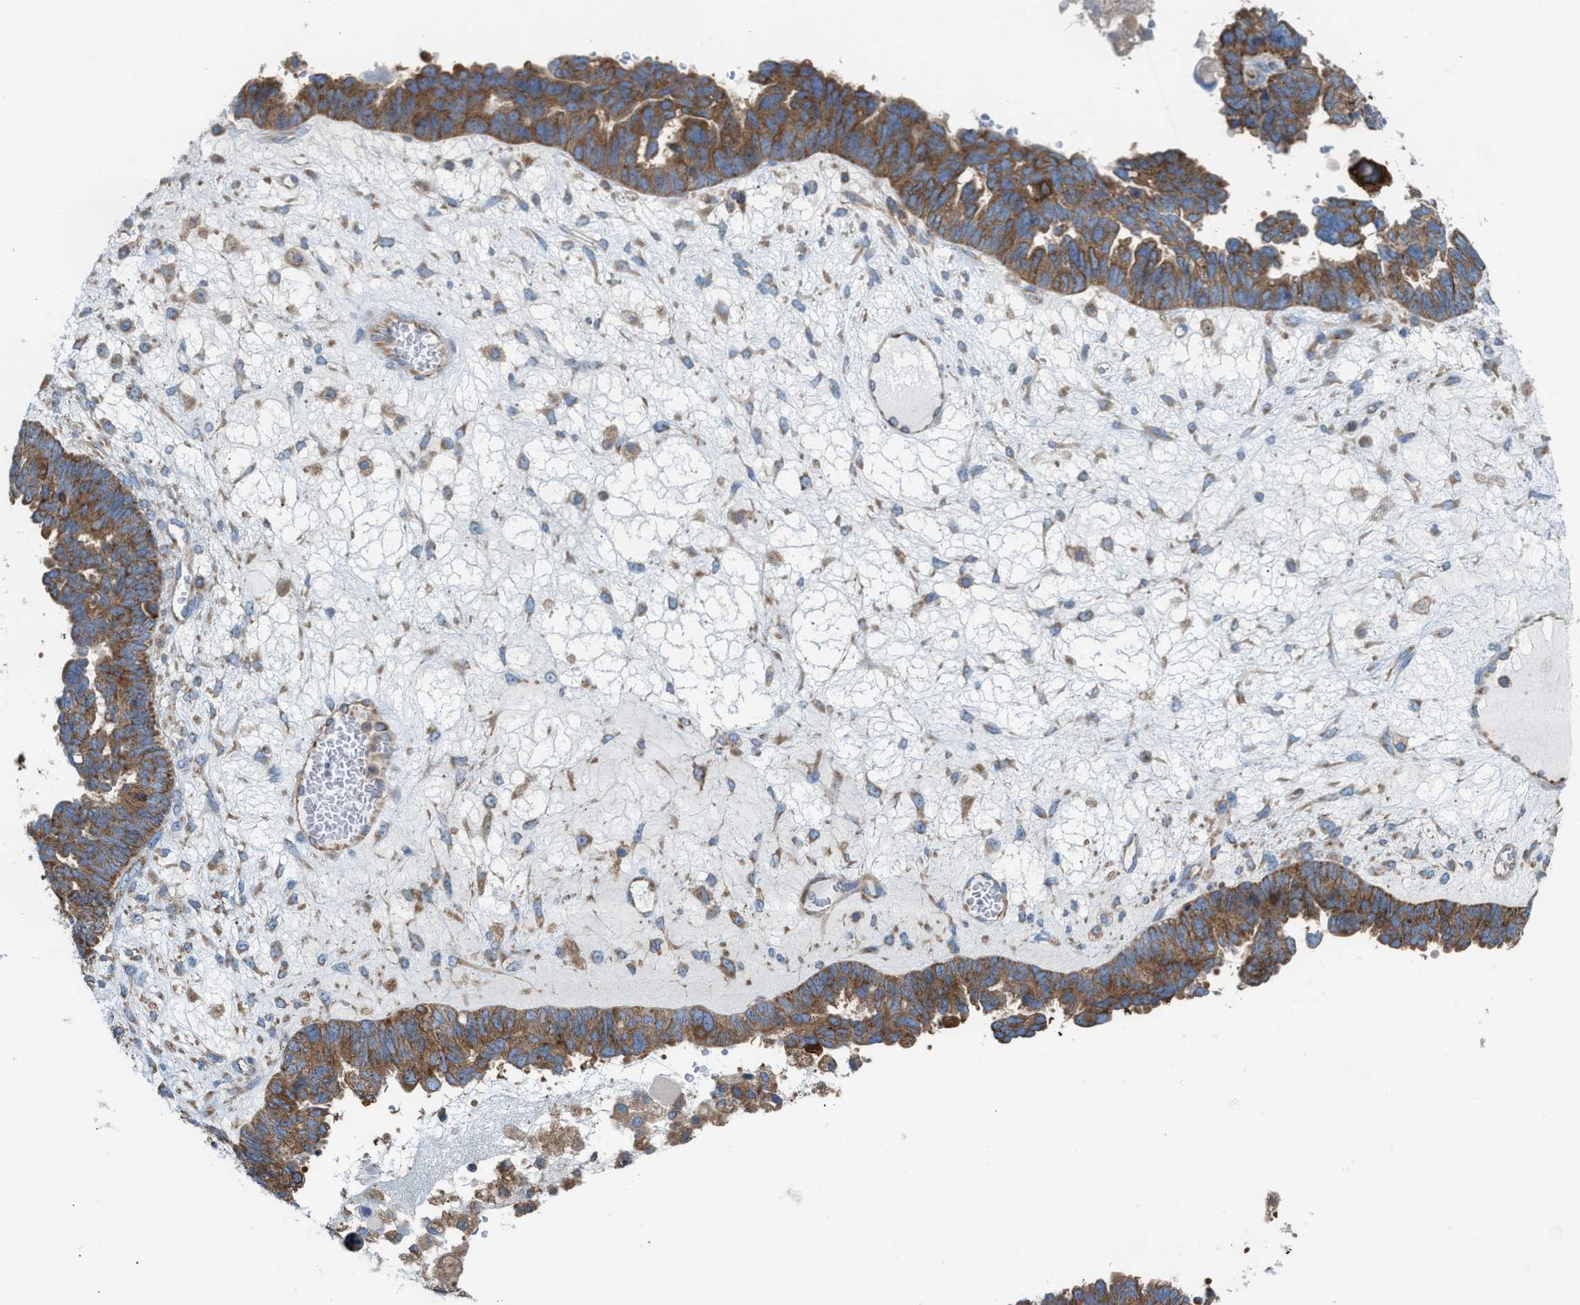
{"staining": {"intensity": "moderate", "quantity": ">75%", "location": "cytoplasmic/membranous"}, "tissue": "ovarian cancer", "cell_type": "Tumor cells", "image_type": "cancer", "snomed": [{"axis": "morphology", "description": "Cystadenocarcinoma, serous, NOS"}, {"axis": "topography", "description": "Ovary"}], "caption": "Immunohistochemical staining of ovarian cancer displays moderate cytoplasmic/membranous protein positivity in approximately >75% of tumor cells. The staining was performed using DAB, with brown indicating positive protein expression. Nuclei are stained blue with hematoxylin.", "gene": "TBC1D15", "patient": {"sex": "female", "age": 79}}